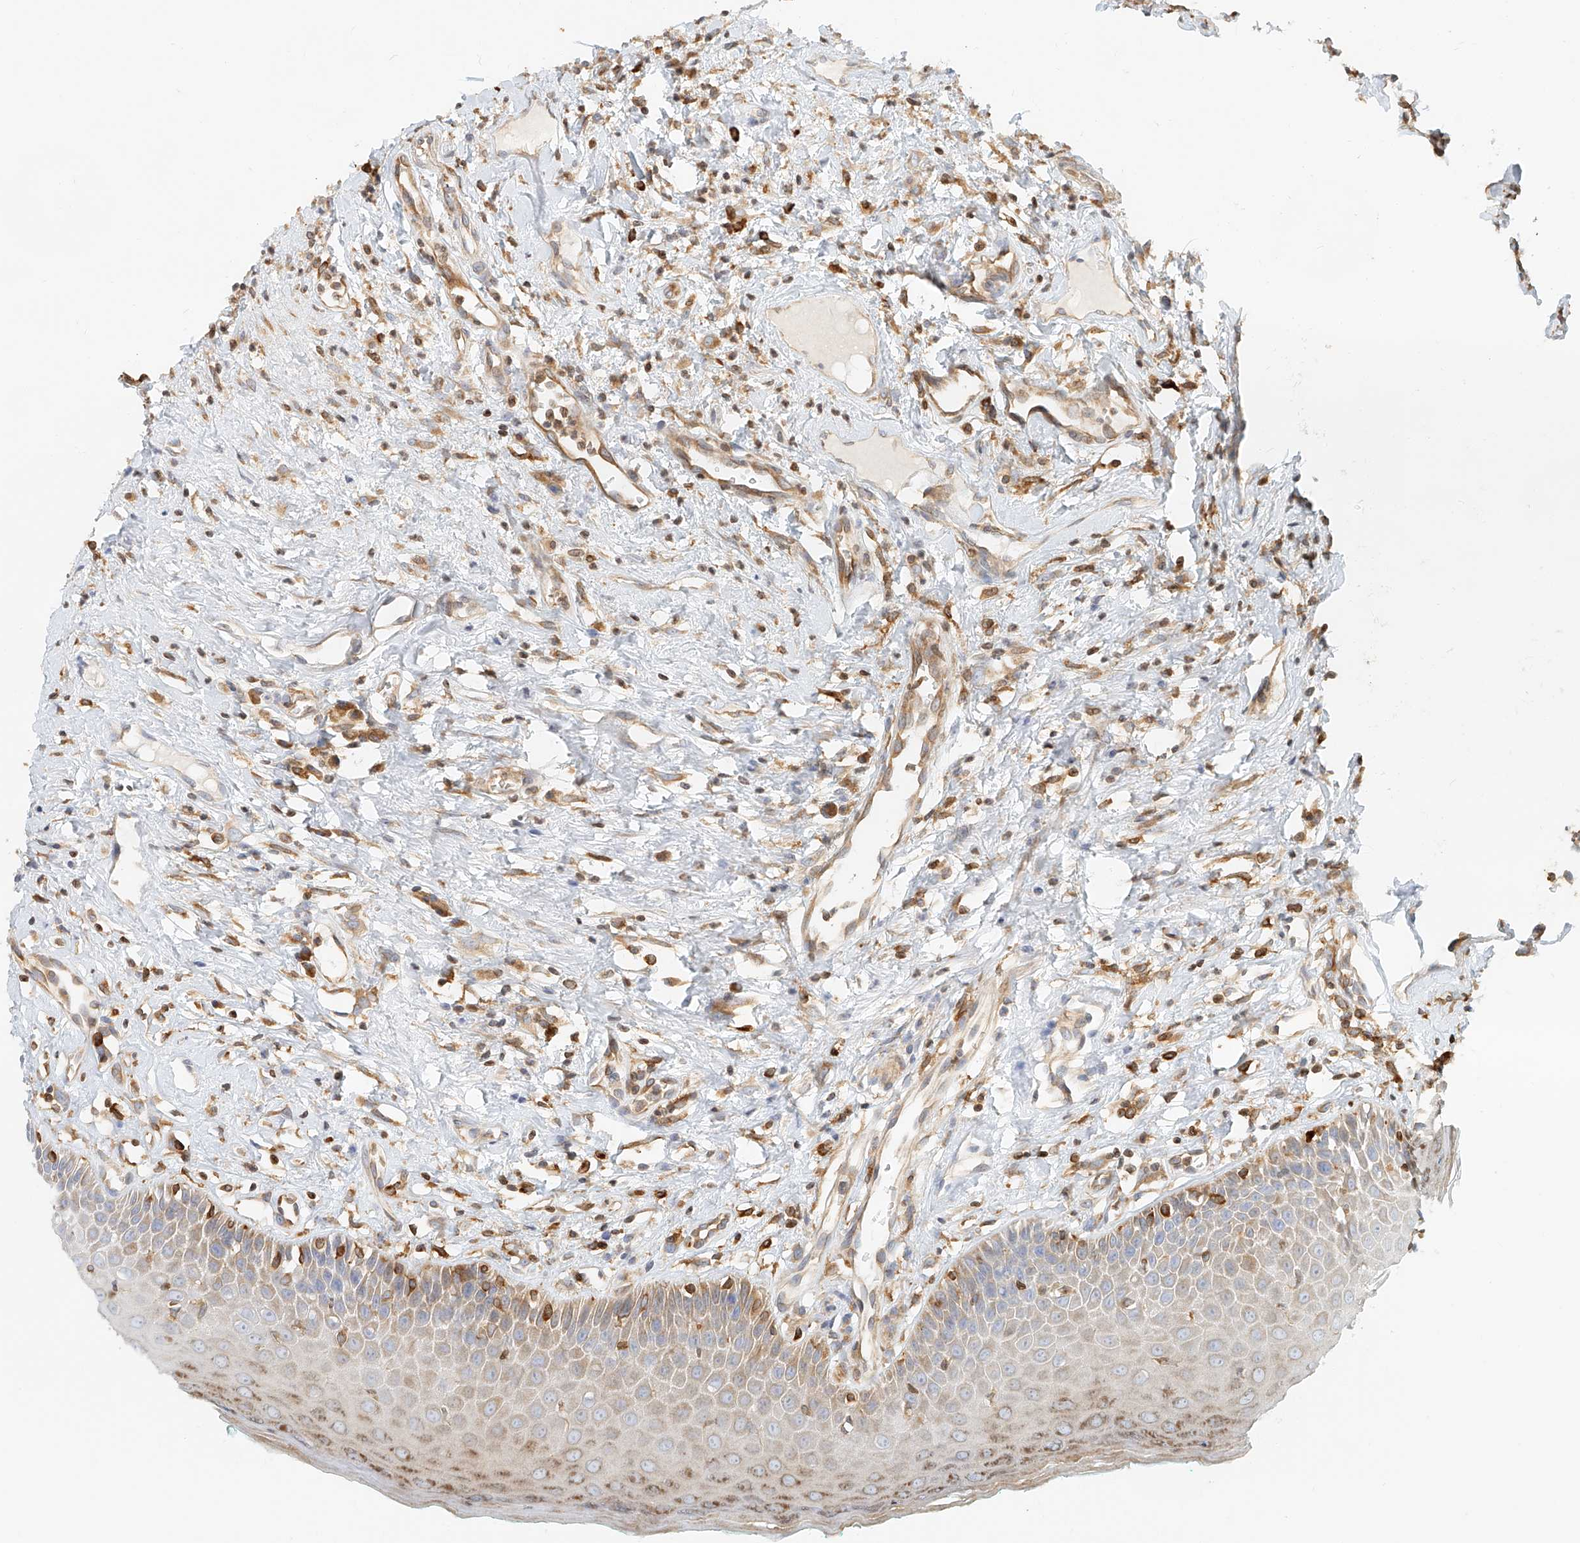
{"staining": {"intensity": "moderate", "quantity": "25%-75%", "location": "cytoplasmic/membranous"}, "tissue": "oral mucosa", "cell_type": "Squamous epithelial cells", "image_type": "normal", "snomed": [{"axis": "morphology", "description": "Normal tissue, NOS"}, {"axis": "topography", "description": "Oral tissue"}], "caption": "Brown immunohistochemical staining in benign human oral mucosa reveals moderate cytoplasmic/membranous expression in about 25%-75% of squamous epithelial cells. The staining is performed using DAB (3,3'-diaminobenzidine) brown chromogen to label protein expression. The nuclei are counter-stained blue using hematoxylin.", "gene": "DHRS7", "patient": {"sex": "female", "age": 70}}